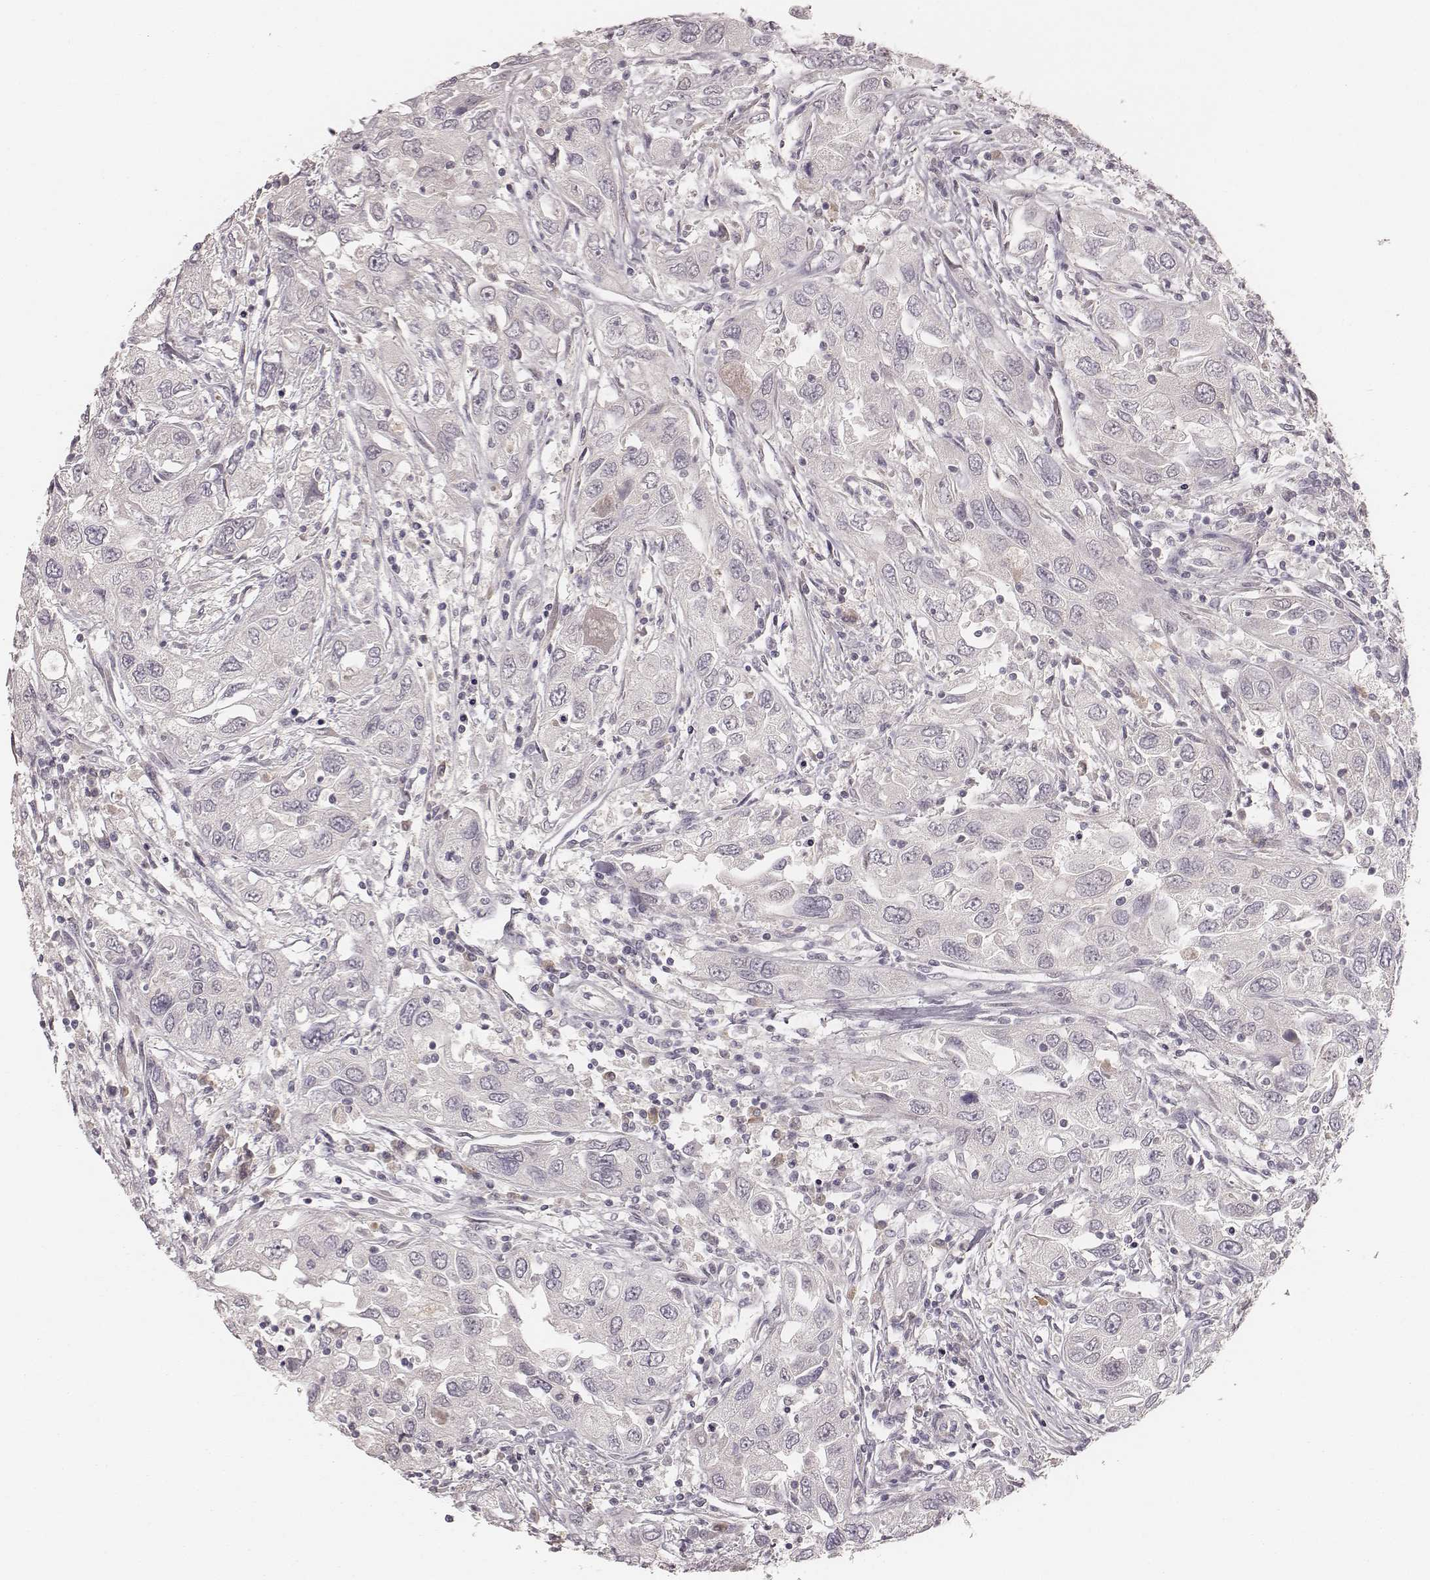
{"staining": {"intensity": "negative", "quantity": "none", "location": "none"}, "tissue": "urothelial cancer", "cell_type": "Tumor cells", "image_type": "cancer", "snomed": [{"axis": "morphology", "description": "Urothelial carcinoma, High grade"}, {"axis": "topography", "description": "Urinary bladder"}], "caption": "Immunohistochemistry (IHC) histopathology image of neoplastic tissue: human urothelial cancer stained with DAB (3,3'-diaminobenzidine) shows no significant protein staining in tumor cells.", "gene": "LY6K", "patient": {"sex": "male", "age": 76}}